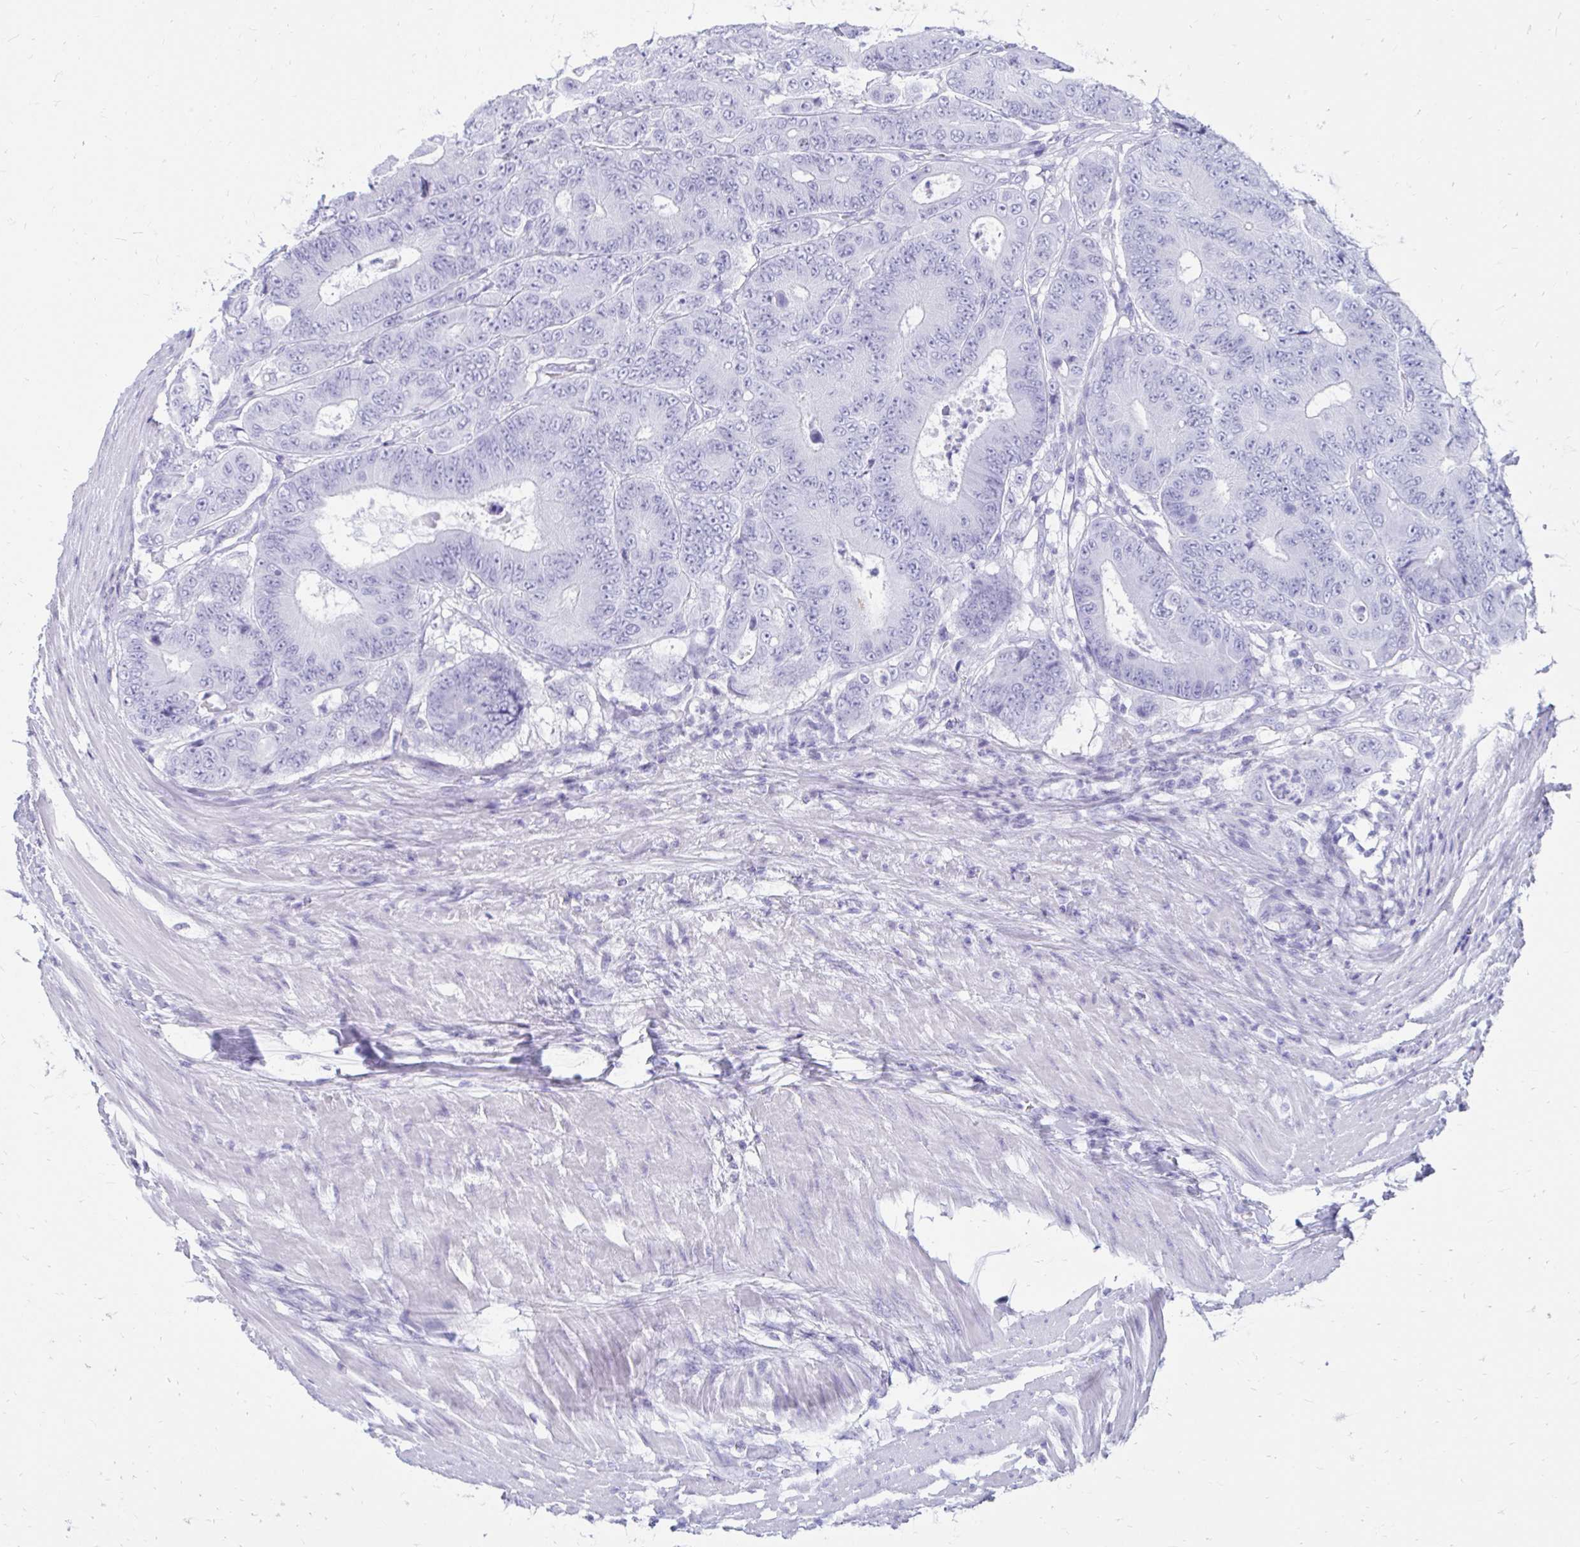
{"staining": {"intensity": "negative", "quantity": "none", "location": "none"}, "tissue": "colorectal cancer", "cell_type": "Tumor cells", "image_type": "cancer", "snomed": [{"axis": "morphology", "description": "Adenocarcinoma, NOS"}, {"axis": "topography", "description": "Colon"}], "caption": "Micrograph shows no protein positivity in tumor cells of colorectal adenocarcinoma tissue. (Stains: DAB immunohistochemistry (IHC) with hematoxylin counter stain, Microscopy: brightfield microscopy at high magnification).", "gene": "OR10R2", "patient": {"sex": "female", "age": 48}}